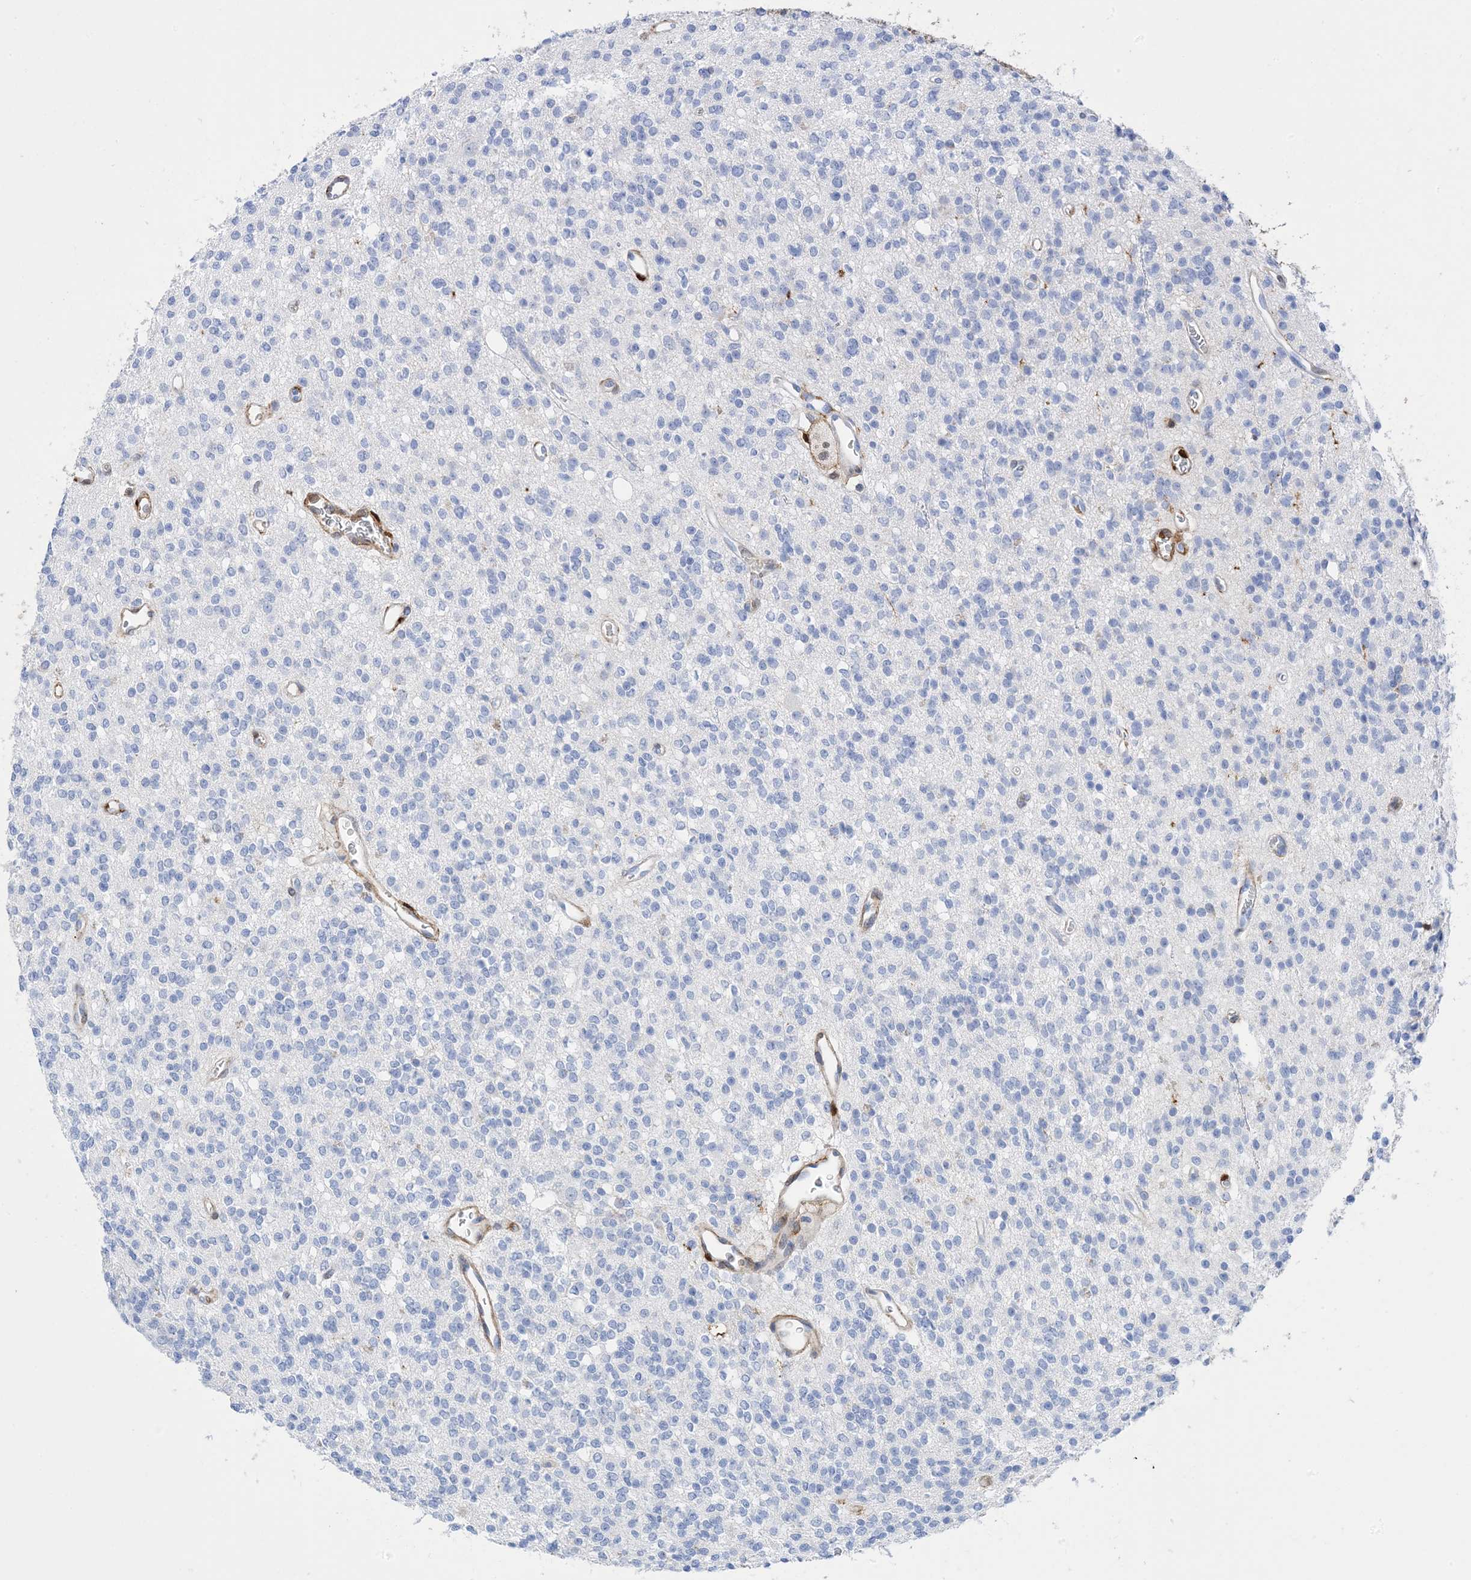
{"staining": {"intensity": "negative", "quantity": "none", "location": "none"}, "tissue": "glioma", "cell_type": "Tumor cells", "image_type": "cancer", "snomed": [{"axis": "morphology", "description": "Glioma, malignant, High grade"}, {"axis": "topography", "description": "Brain"}], "caption": "Image shows no protein positivity in tumor cells of glioma tissue.", "gene": "ANXA1", "patient": {"sex": "male", "age": 34}}